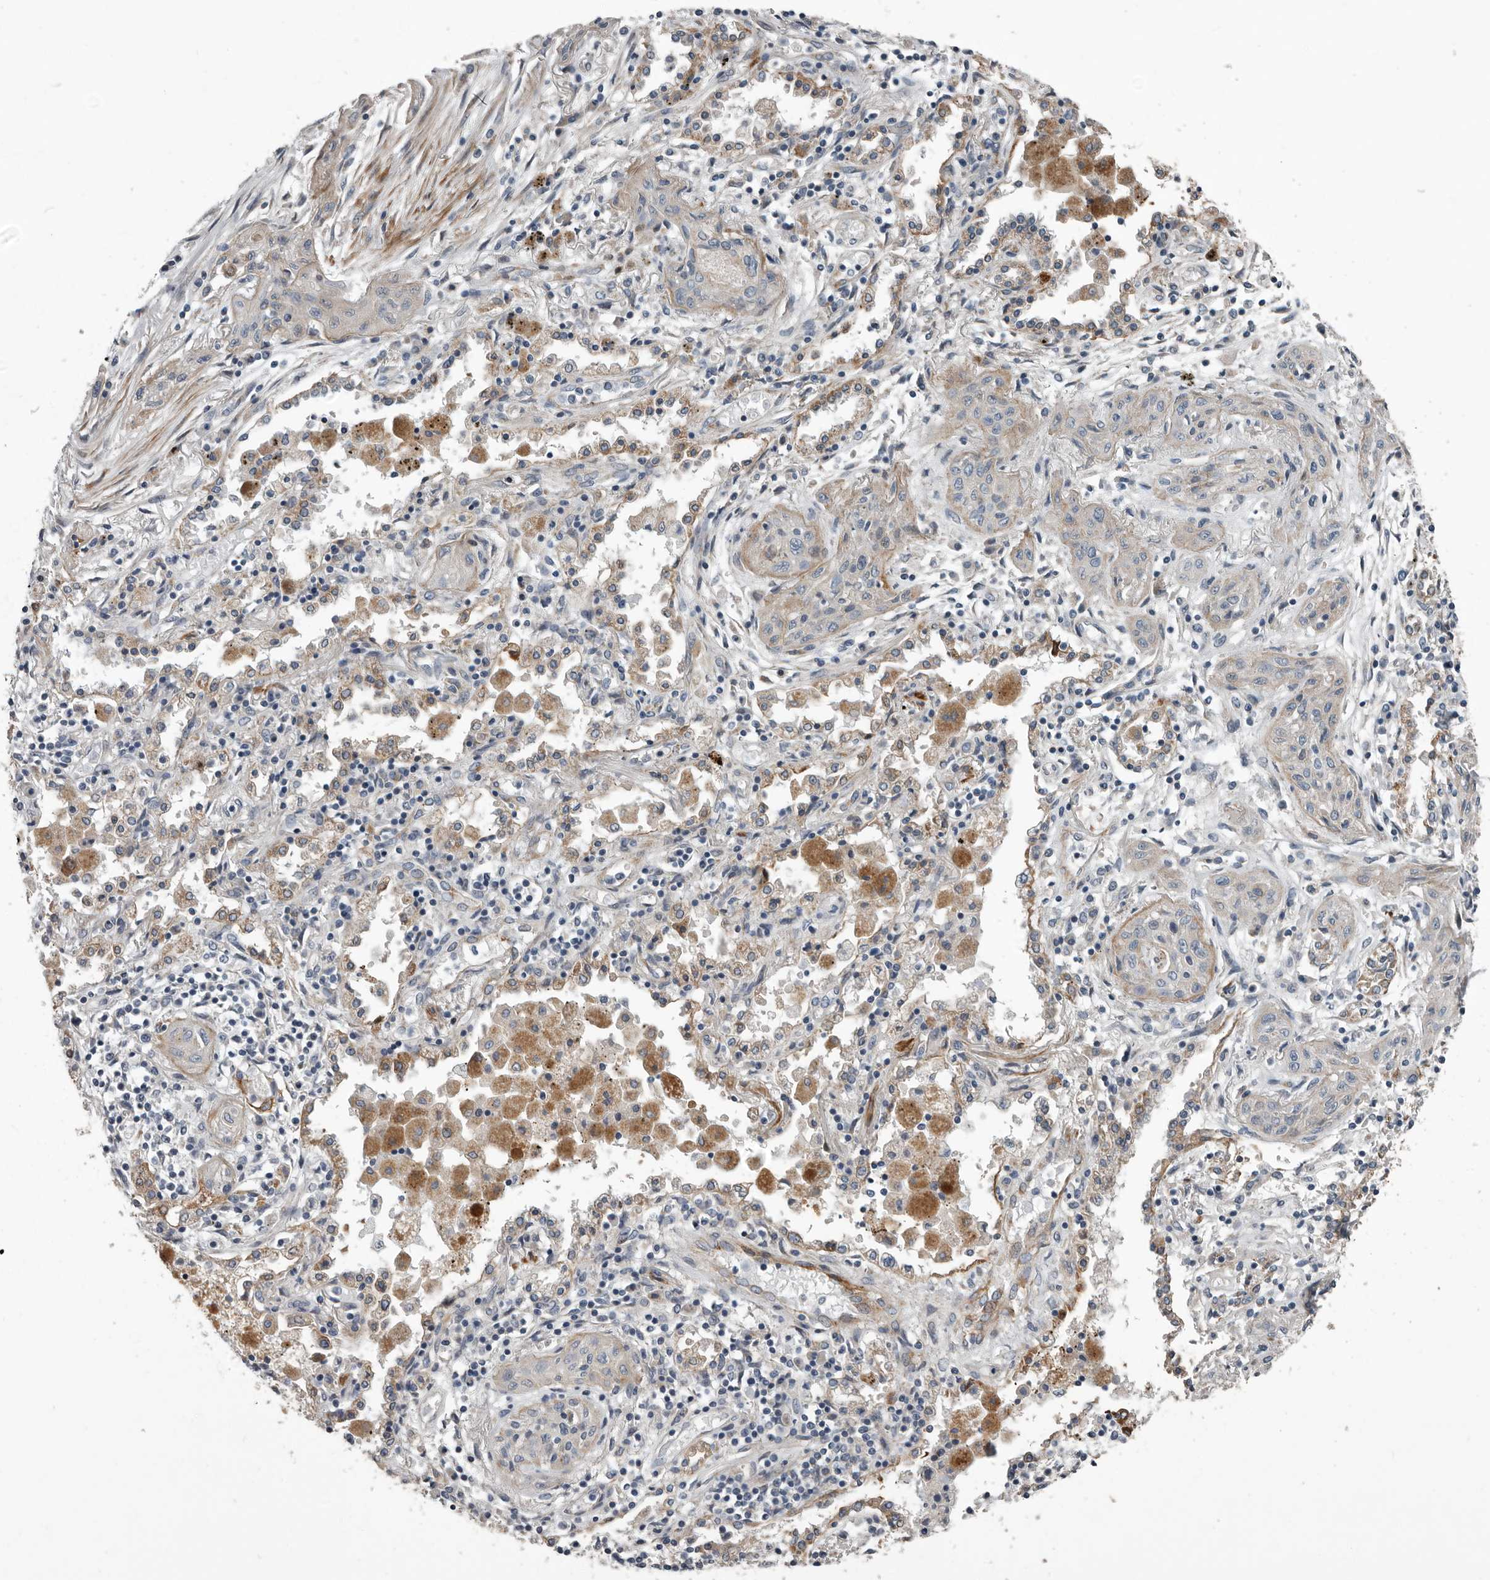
{"staining": {"intensity": "weak", "quantity": "25%-75%", "location": "cytoplasmic/membranous"}, "tissue": "lung cancer", "cell_type": "Tumor cells", "image_type": "cancer", "snomed": [{"axis": "morphology", "description": "Squamous cell carcinoma, NOS"}, {"axis": "topography", "description": "Lung"}], "caption": "Lung cancer (squamous cell carcinoma) stained for a protein shows weak cytoplasmic/membranous positivity in tumor cells.", "gene": "DPY19L4", "patient": {"sex": "female", "age": 47}}